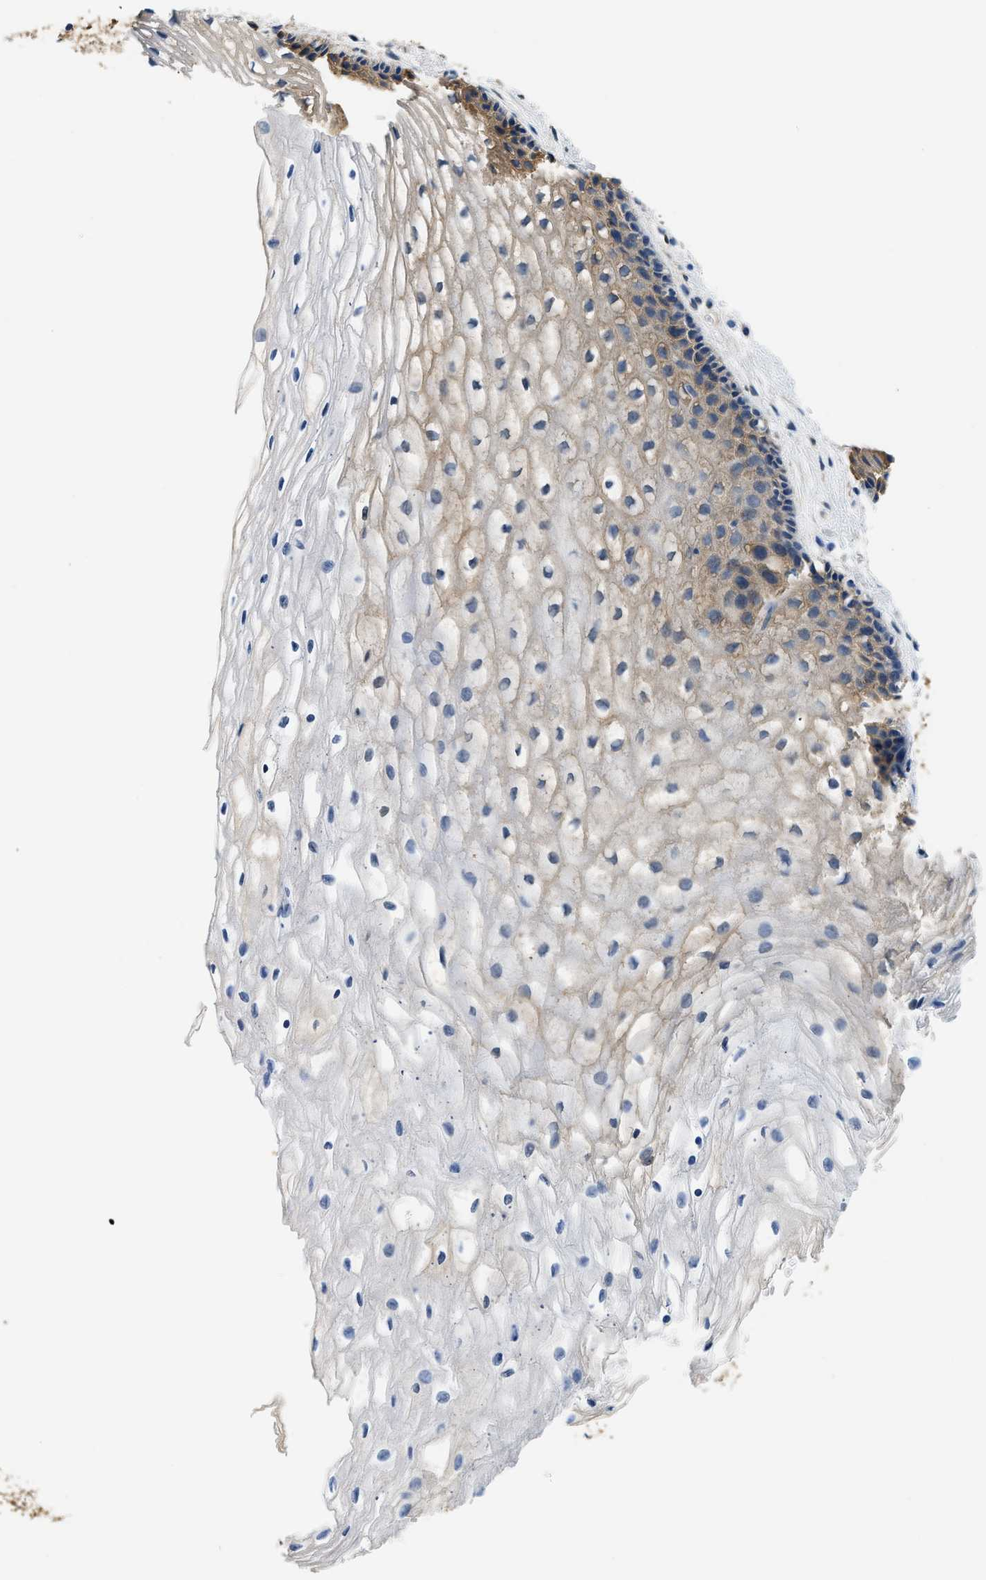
{"staining": {"intensity": "weak", "quantity": ">75%", "location": "cytoplasmic/membranous"}, "tissue": "cervix", "cell_type": "Glandular cells", "image_type": "normal", "snomed": [{"axis": "morphology", "description": "Normal tissue, NOS"}, {"axis": "topography", "description": "Cervix"}], "caption": "A low amount of weak cytoplasmic/membranous expression is seen in approximately >75% of glandular cells in benign cervix. (IHC, brightfield microscopy, high magnification).", "gene": "PPP2R1B", "patient": {"sex": "female", "age": 77}}